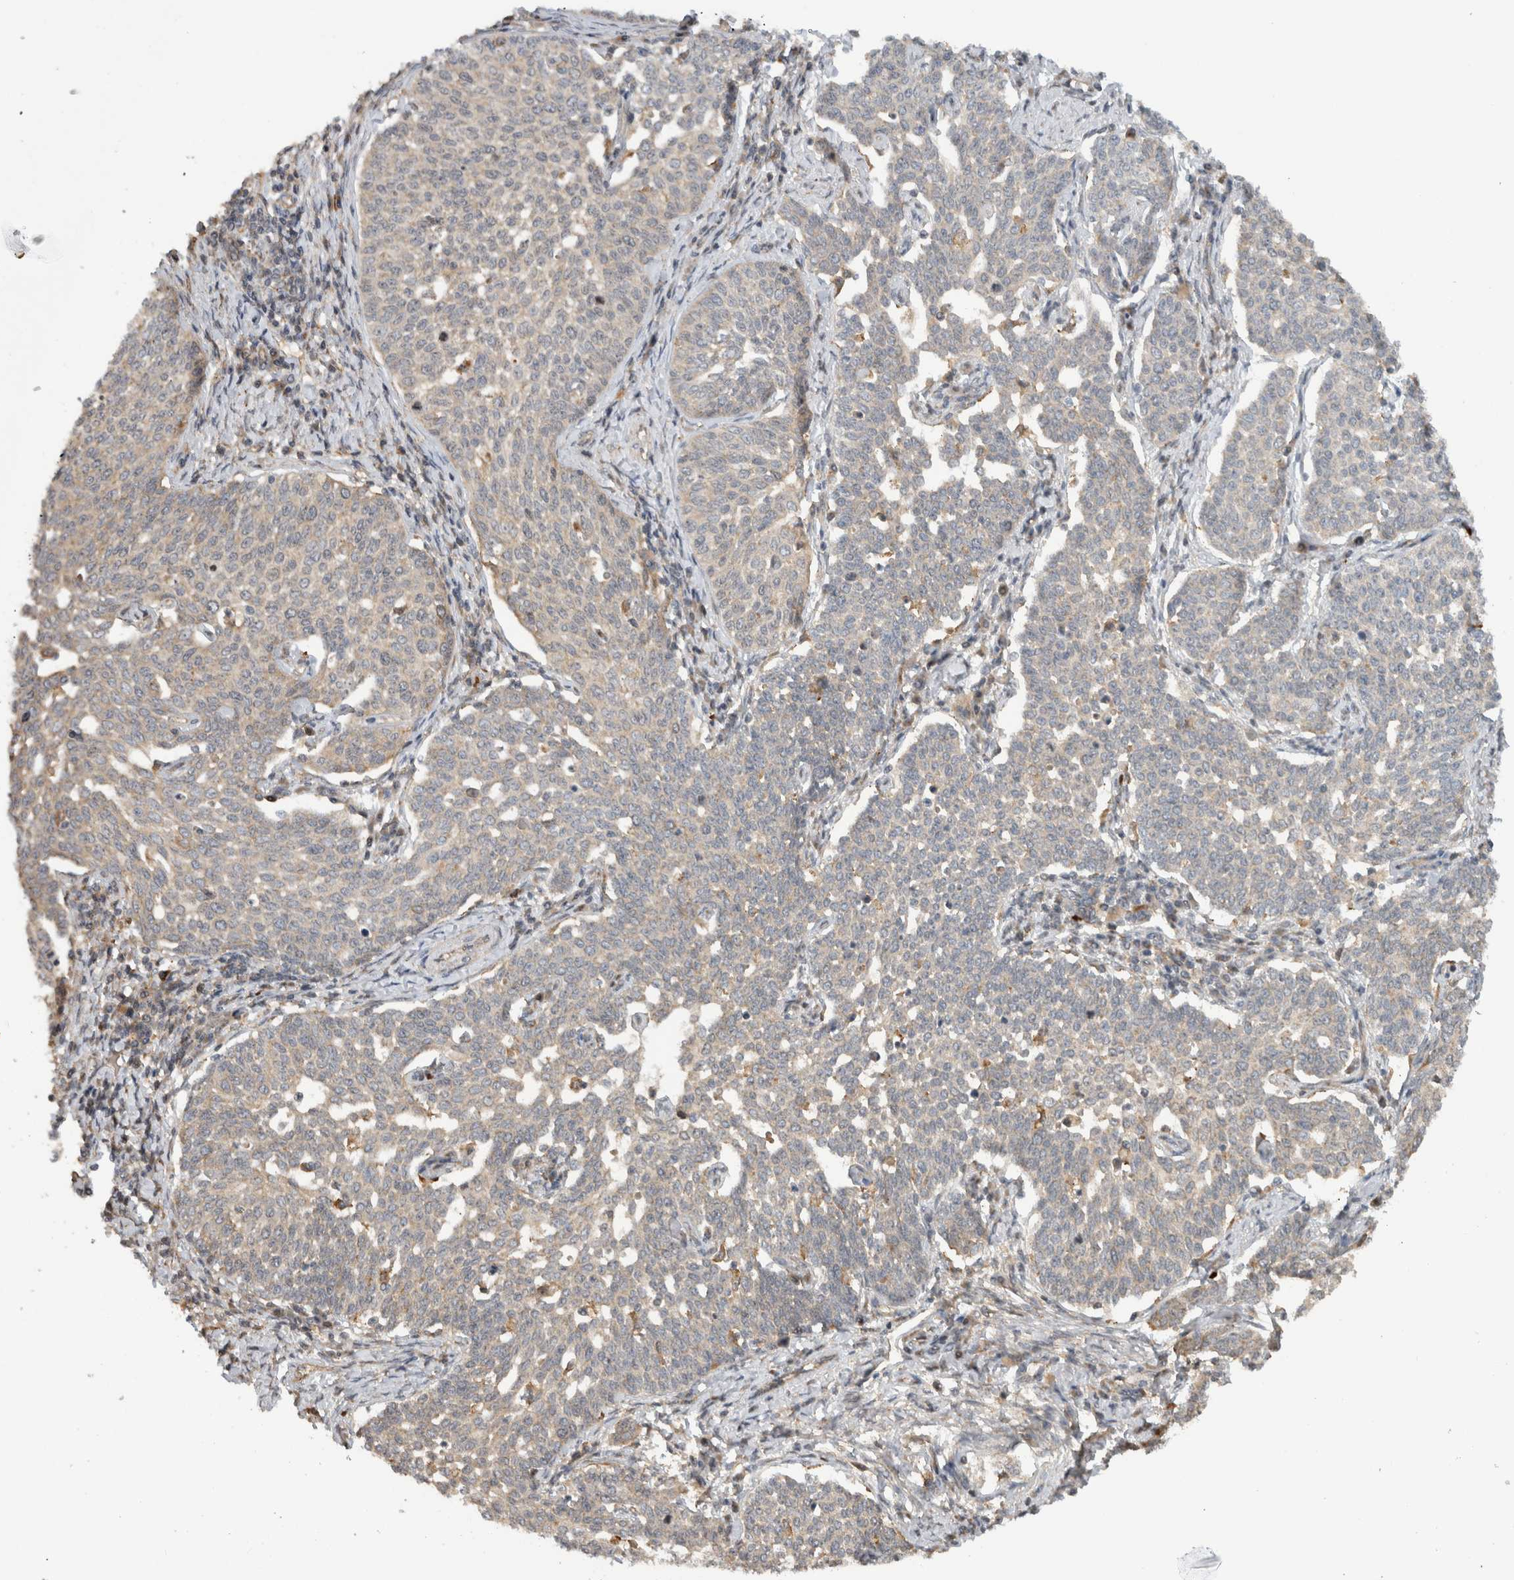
{"staining": {"intensity": "negative", "quantity": "none", "location": "none"}, "tissue": "cervical cancer", "cell_type": "Tumor cells", "image_type": "cancer", "snomed": [{"axis": "morphology", "description": "Squamous cell carcinoma, NOS"}, {"axis": "topography", "description": "Cervix"}], "caption": "The image demonstrates no staining of tumor cells in cervical cancer. (DAB immunohistochemistry (IHC) with hematoxylin counter stain).", "gene": "WASF2", "patient": {"sex": "female", "age": 34}}